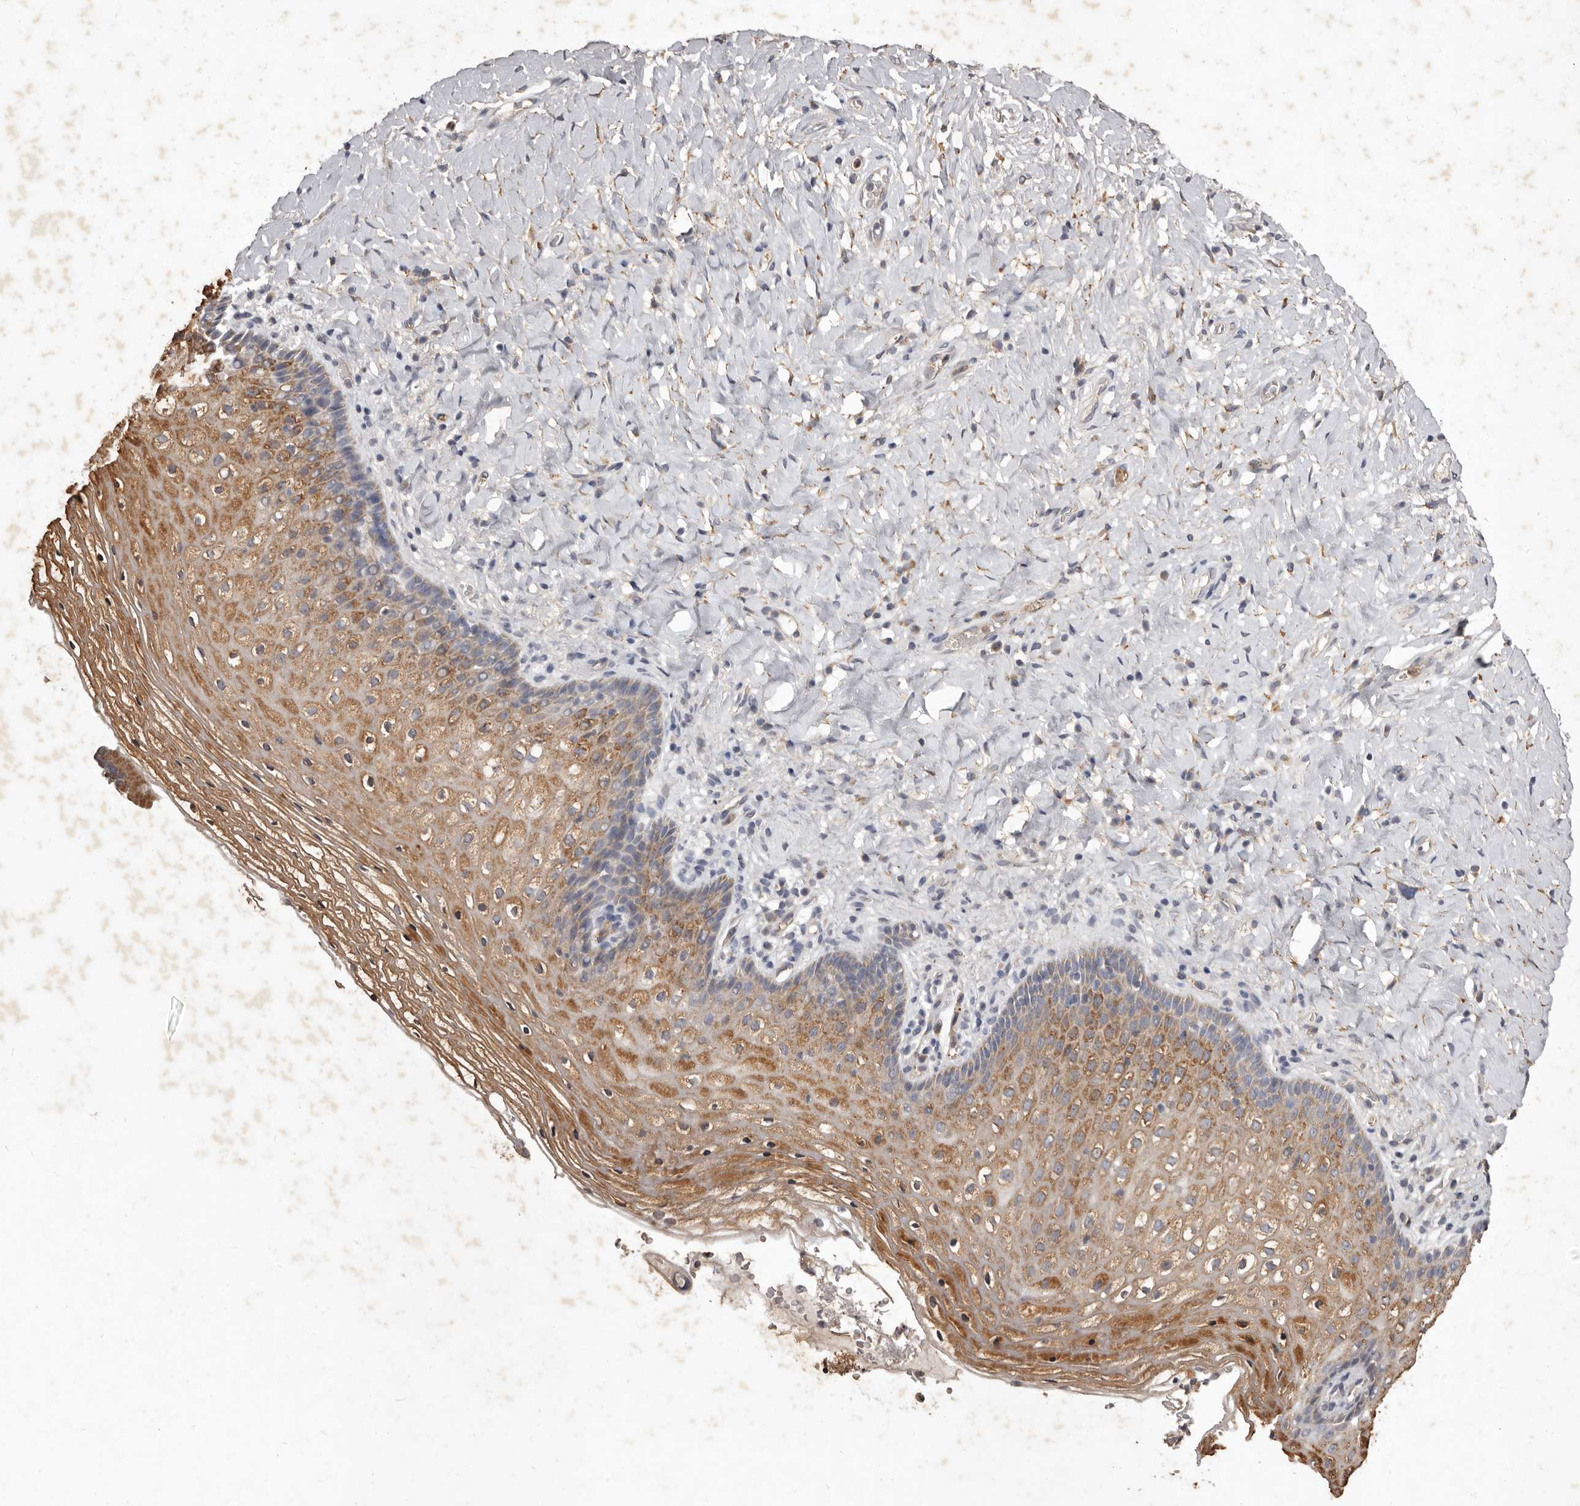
{"staining": {"intensity": "moderate", "quantity": ">75%", "location": "cytoplasmic/membranous"}, "tissue": "vagina", "cell_type": "Squamous epithelial cells", "image_type": "normal", "snomed": [{"axis": "morphology", "description": "Normal tissue, NOS"}, {"axis": "topography", "description": "Vagina"}], "caption": "Immunohistochemical staining of normal human vagina shows >75% levels of moderate cytoplasmic/membranous protein positivity in about >75% of squamous epithelial cells.", "gene": "CXCL14", "patient": {"sex": "female", "age": 60}}